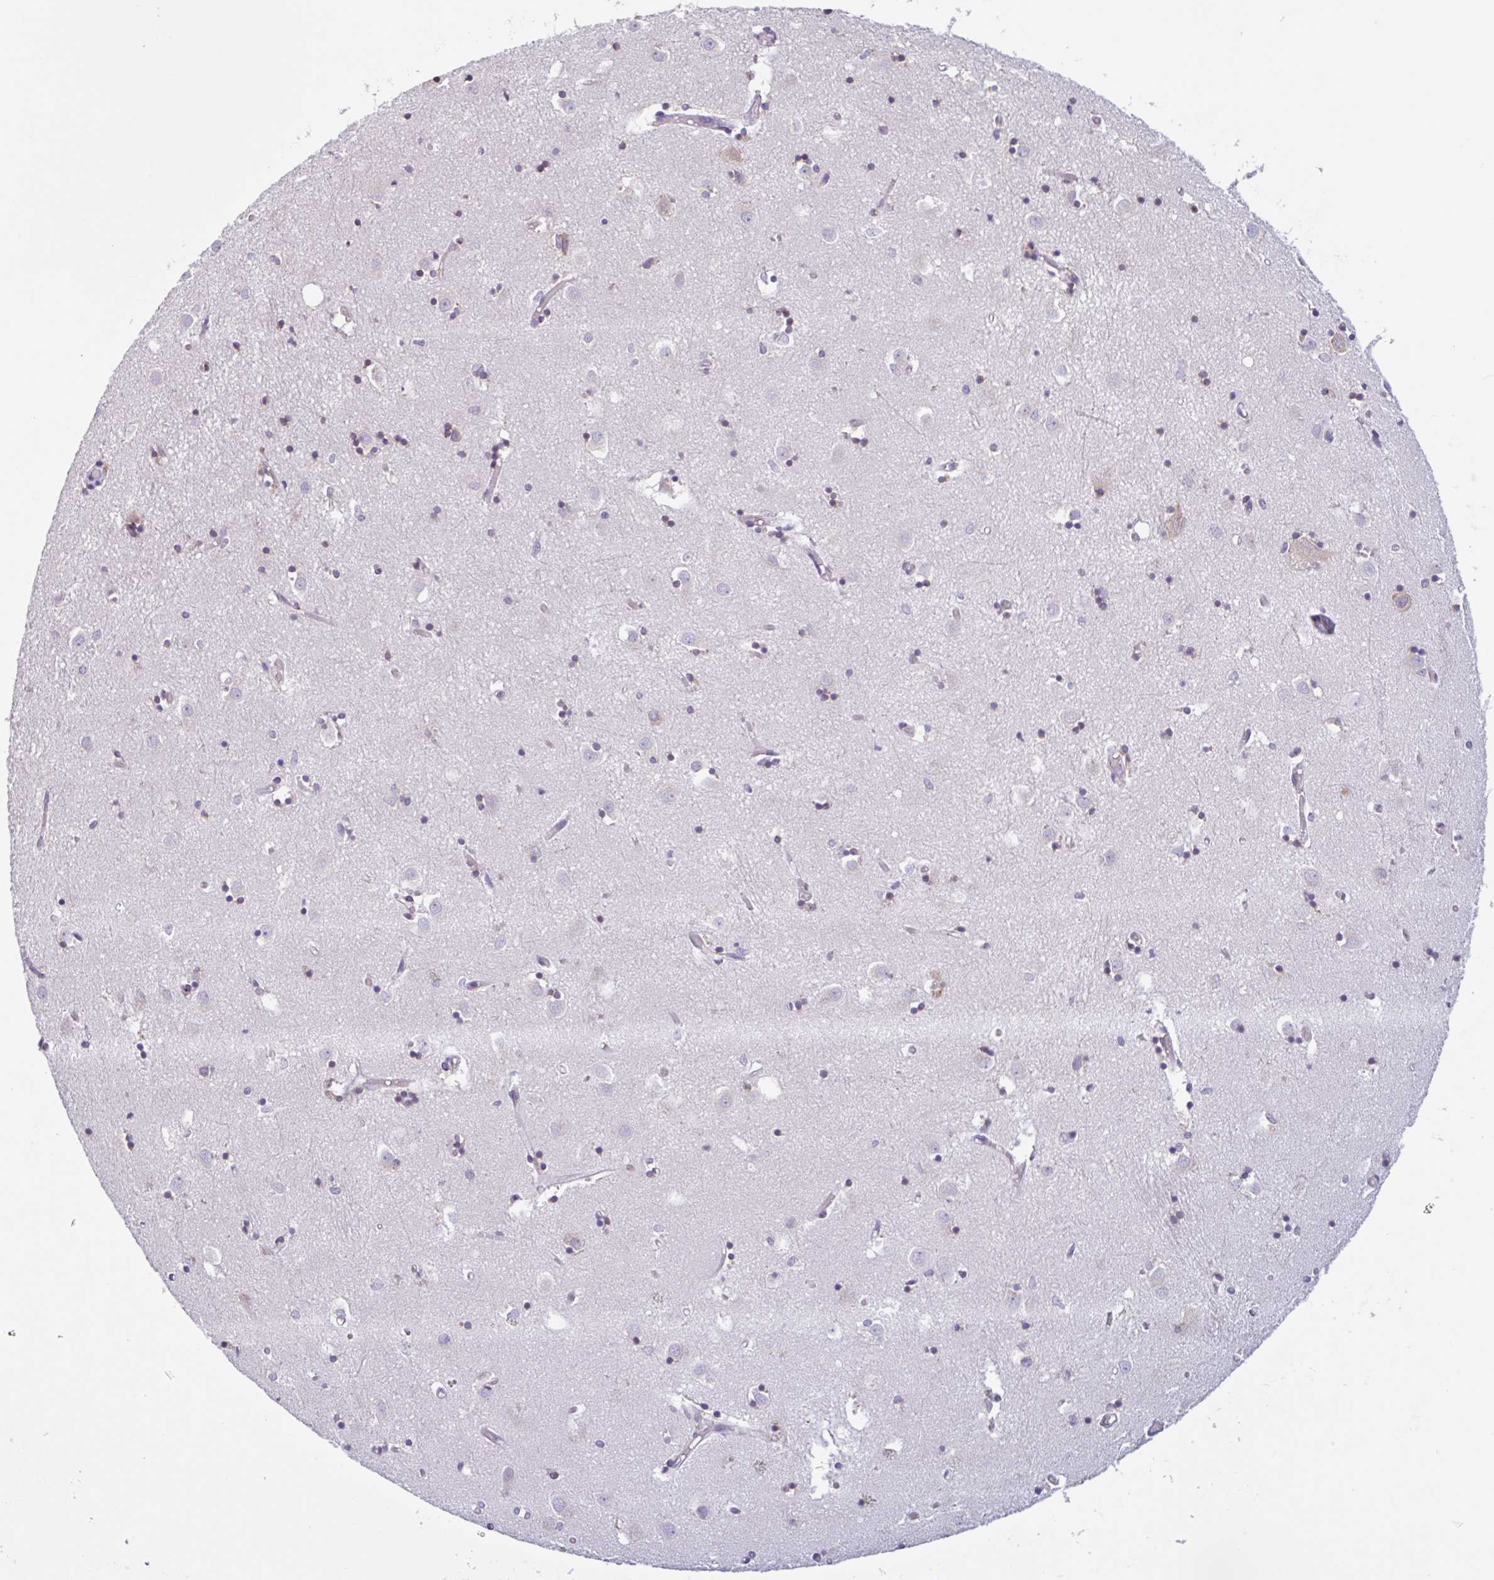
{"staining": {"intensity": "negative", "quantity": "none", "location": "none"}, "tissue": "caudate", "cell_type": "Glial cells", "image_type": "normal", "snomed": [{"axis": "morphology", "description": "Normal tissue, NOS"}, {"axis": "topography", "description": "Lateral ventricle wall"}], "caption": "High magnification brightfield microscopy of benign caudate stained with DAB (3,3'-diaminobenzidine) (brown) and counterstained with hematoxylin (blue): glial cells show no significant expression.", "gene": "DOK4", "patient": {"sex": "male", "age": 70}}